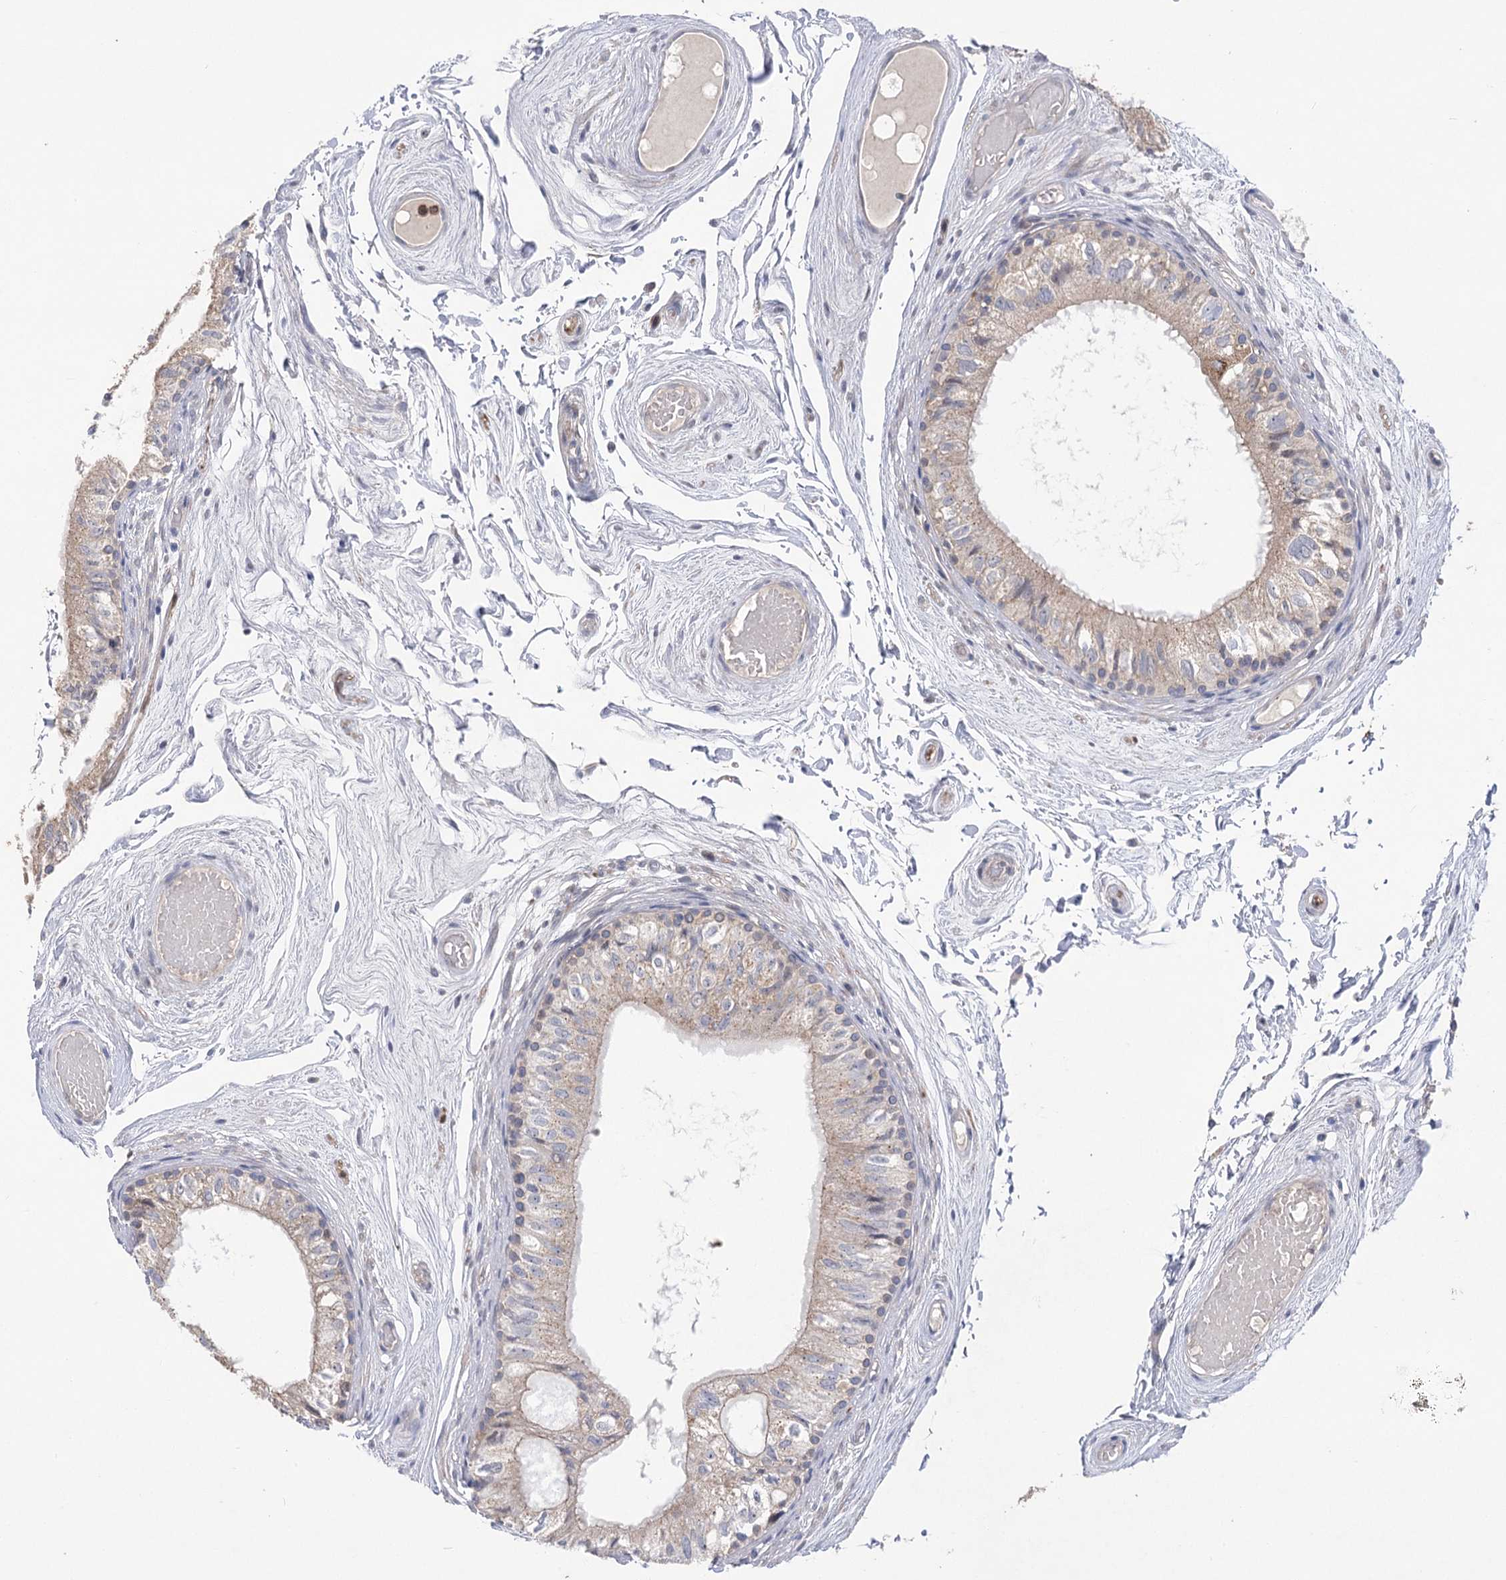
{"staining": {"intensity": "weak", "quantity": "<25%", "location": "cytoplasmic/membranous"}, "tissue": "epididymis", "cell_type": "Glandular cells", "image_type": "normal", "snomed": [{"axis": "morphology", "description": "Normal tissue, NOS"}, {"axis": "topography", "description": "Epididymis"}], "caption": "Immunohistochemistry (IHC) photomicrograph of normal epididymis stained for a protein (brown), which demonstrates no positivity in glandular cells. (Stains: DAB immunohistochemistry with hematoxylin counter stain, Microscopy: brightfield microscopy at high magnification).", "gene": "AURKC", "patient": {"sex": "male", "age": 79}}